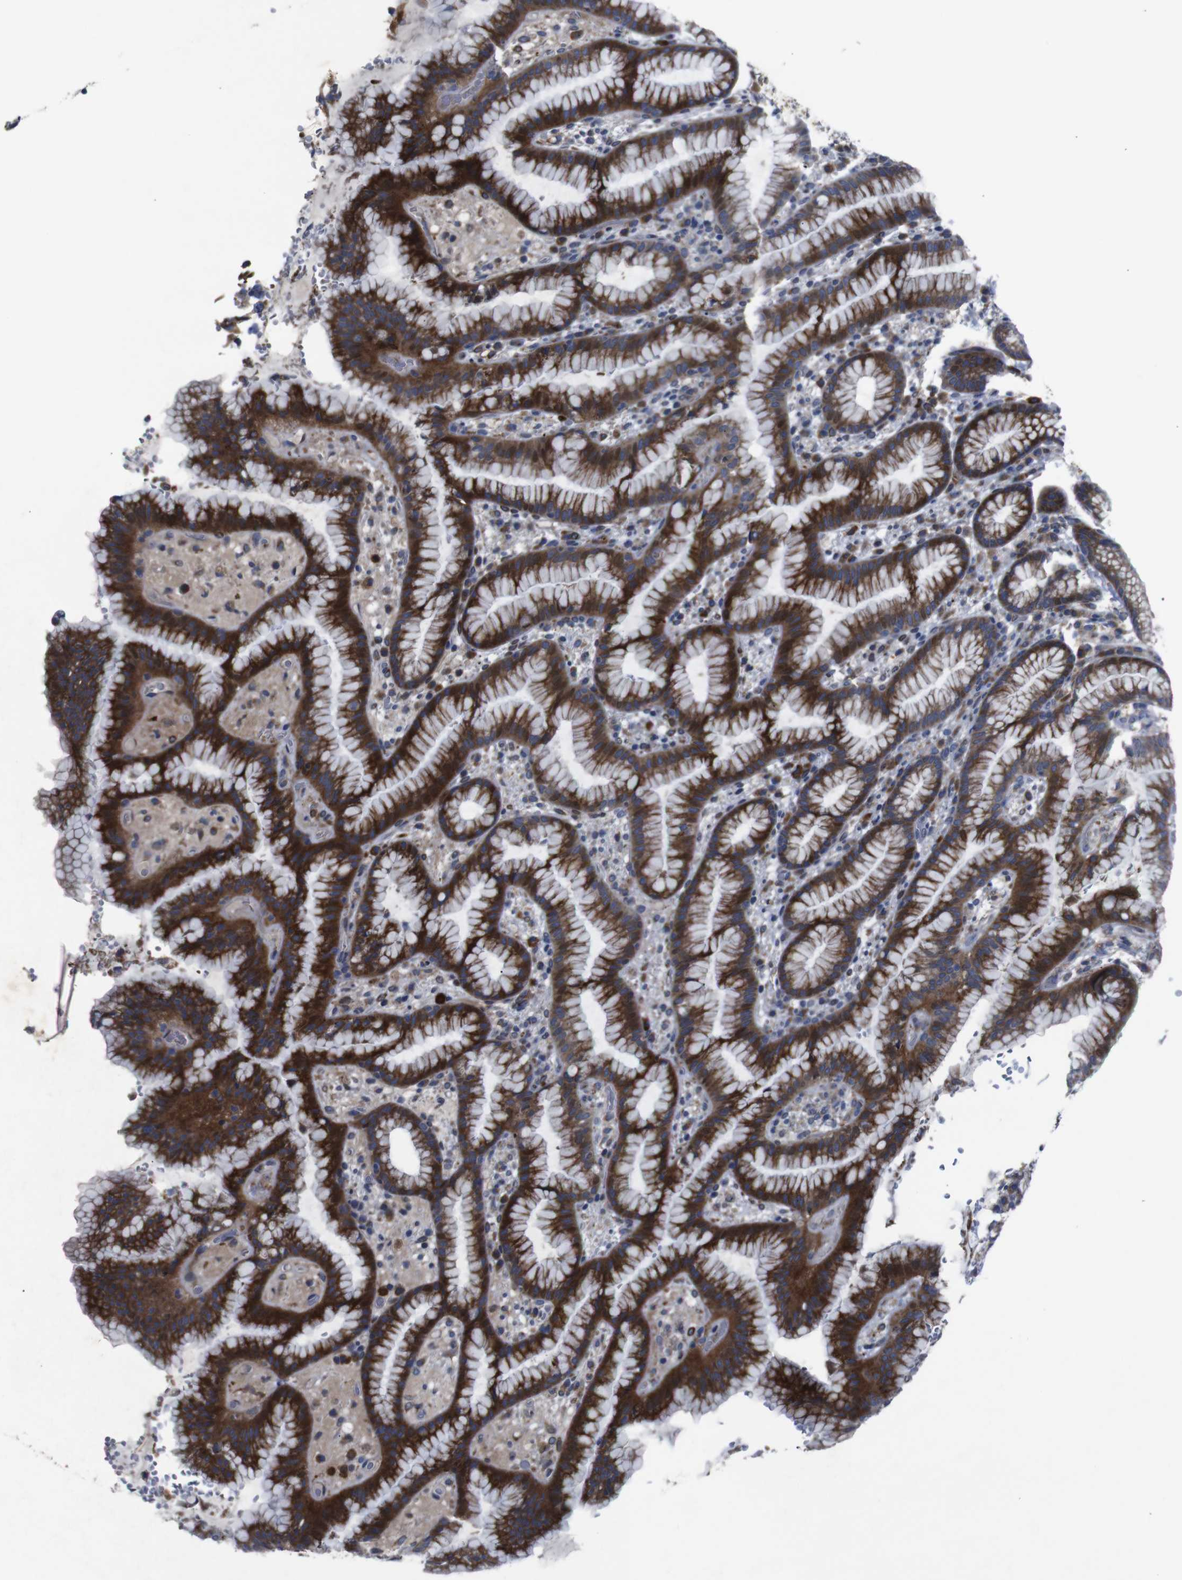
{"staining": {"intensity": "strong", "quantity": ">75%", "location": "cytoplasmic/membranous"}, "tissue": "stomach", "cell_type": "Glandular cells", "image_type": "normal", "snomed": [{"axis": "morphology", "description": "Normal tissue, NOS"}, {"axis": "topography", "description": "Stomach, lower"}], "caption": "The image demonstrates a brown stain indicating the presence of a protein in the cytoplasmic/membranous of glandular cells in stomach. (IHC, brightfield microscopy, high magnification).", "gene": "CHST10", "patient": {"sex": "male", "age": 52}}